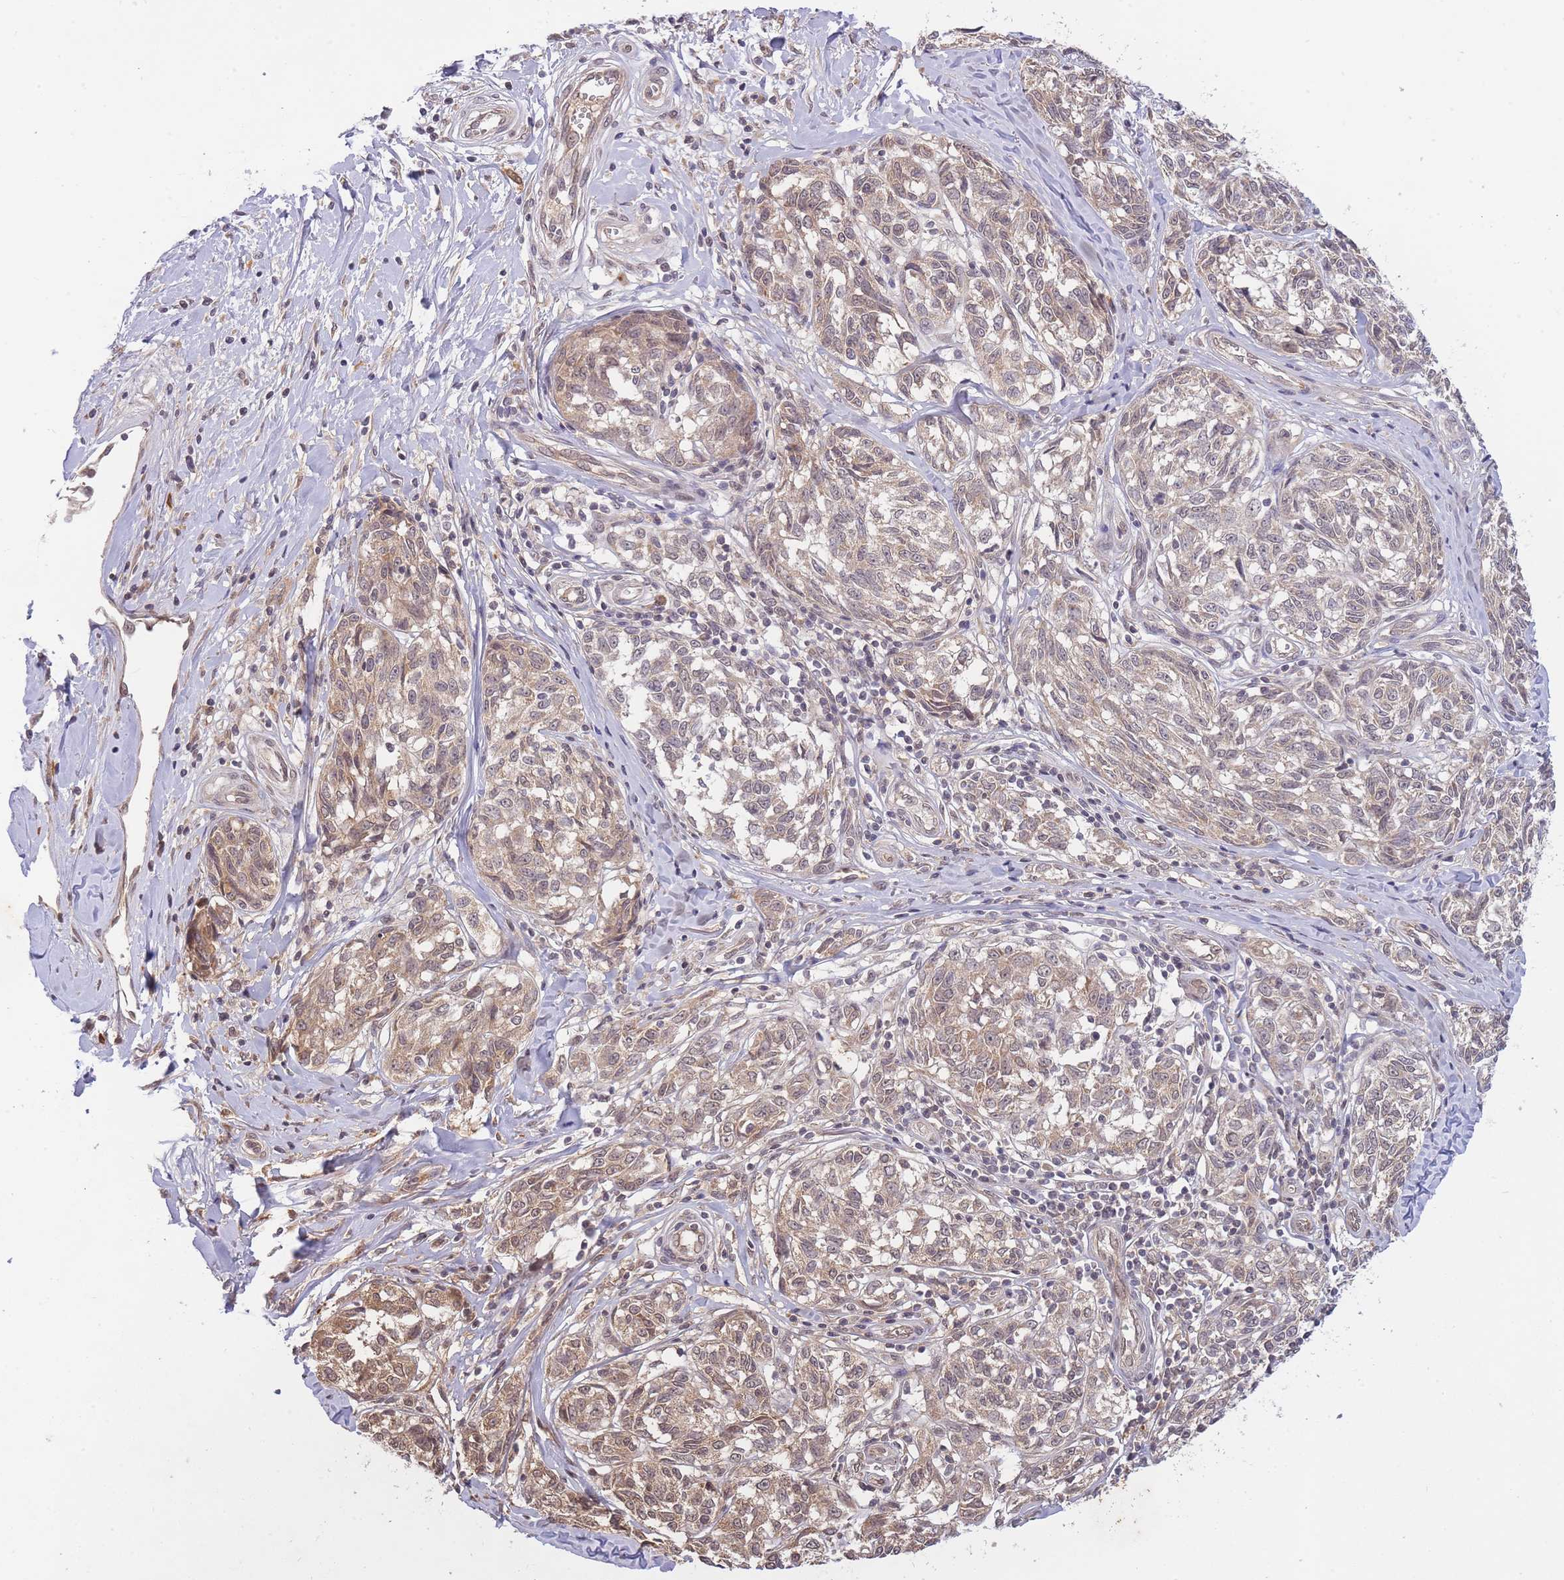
{"staining": {"intensity": "weak", "quantity": "25%-75%", "location": "cytoplasmic/membranous,nuclear"}, "tissue": "melanoma", "cell_type": "Tumor cells", "image_type": "cancer", "snomed": [{"axis": "morphology", "description": "Normal tissue, NOS"}, {"axis": "morphology", "description": "Malignant melanoma, NOS"}, {"axis": "topography", "description": "Skin"}], "caption": "Melanoma stained for a protein shows weak cytoplasmic/membranous and nuclear positivity in tumor cells.", "gene": "SMC6", "patient": {"sex": "female", "age": 64}}